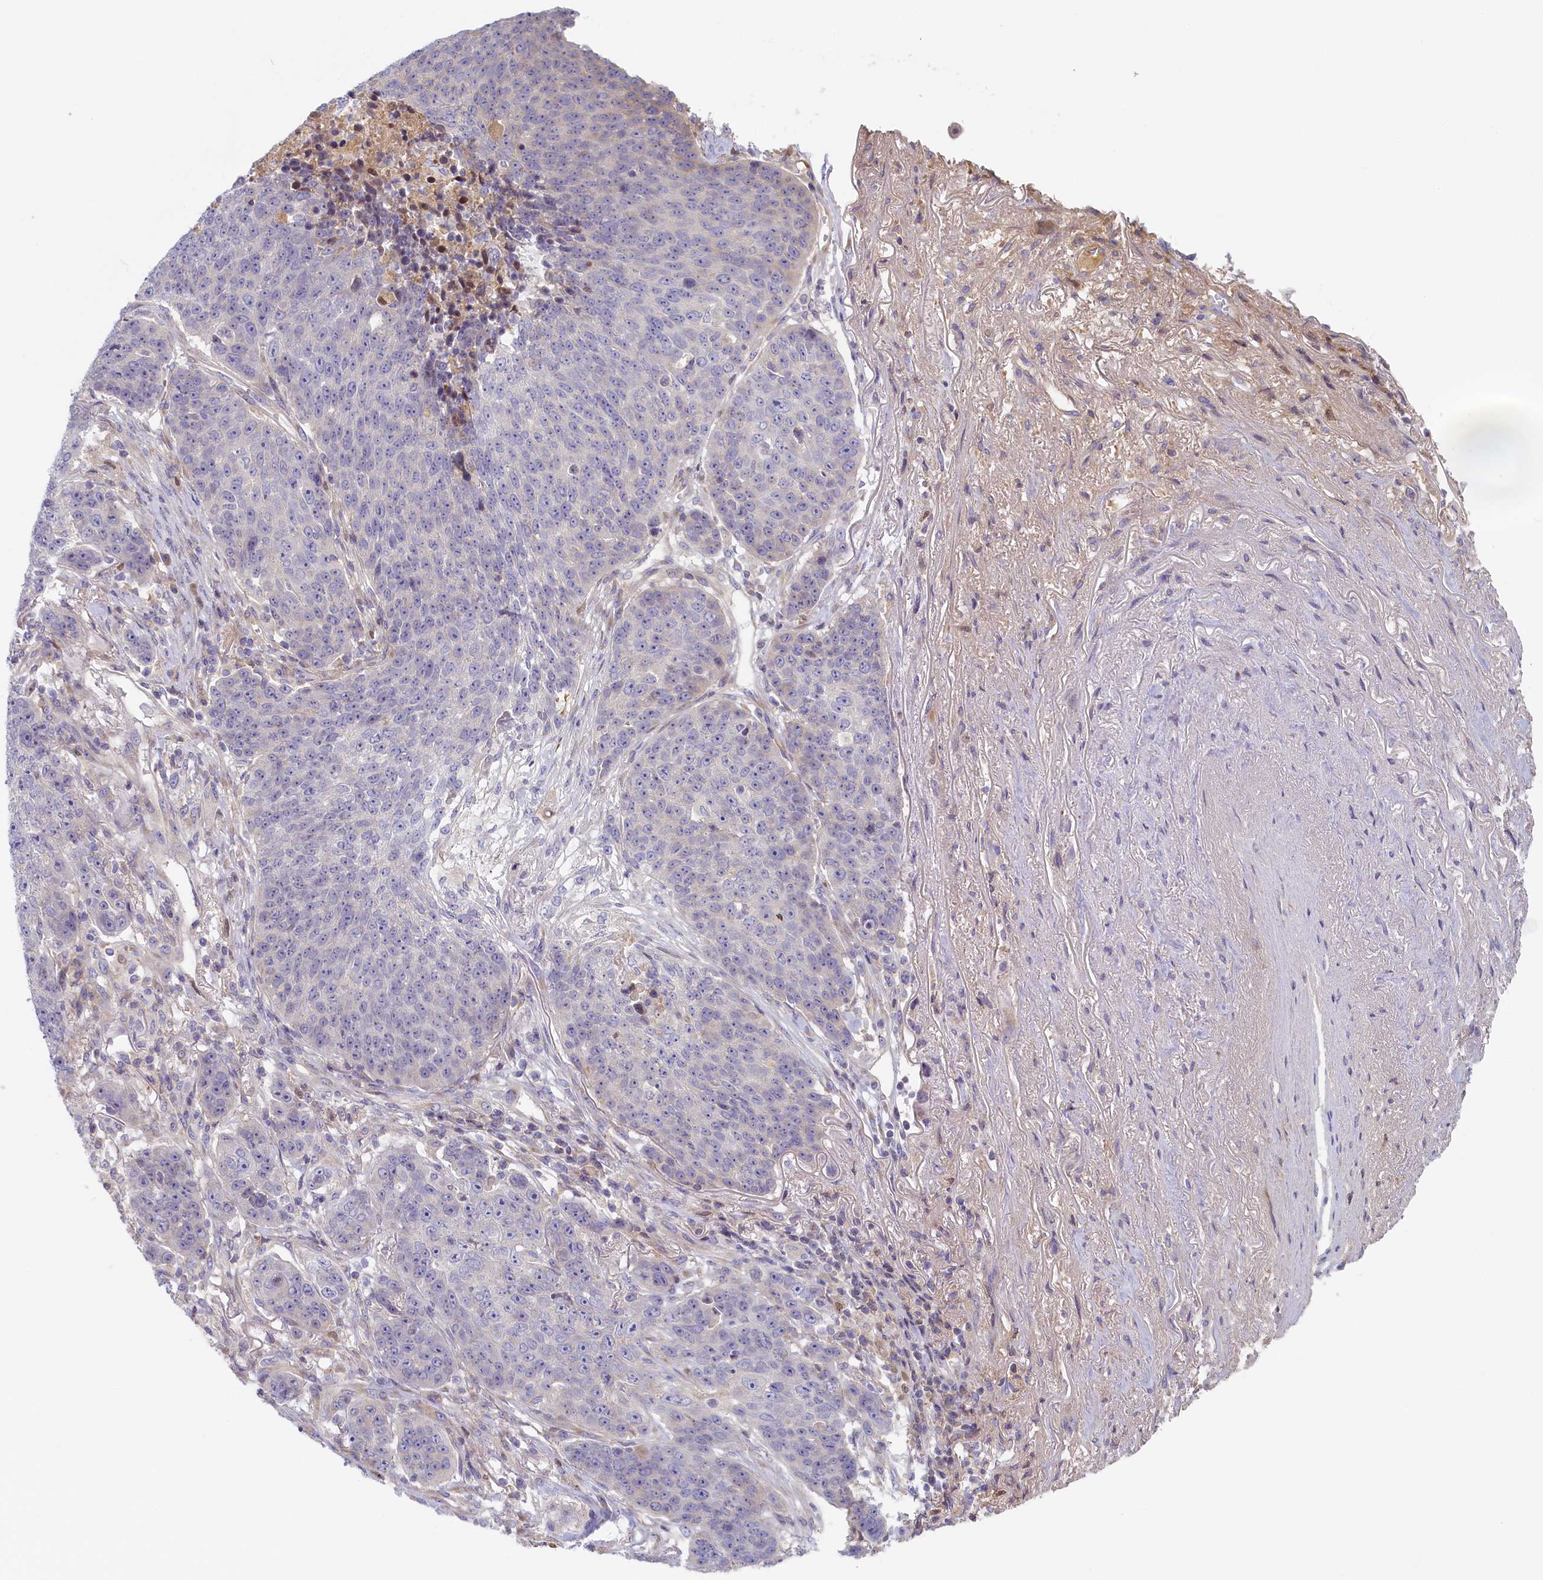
{"staining": {"intensity": "negative", "quantity": "none", "location": "none"}, "tissue": "lung cancer", "cell_type": "Tumor cells", "image_type": "cancer", "snomed": [{"axis": "morphology", "description": "Normal tissue, NOS"}, {"axis": "morphology", "description": "Squamous cell carcinoma, NOS"}, {"axis": "topography", "description": "Lymph node"}, {"axis": "topography", "description": "Lung"}], "caption": "DAB immunohistochemical staining of human lung squamous cell carcinoma displays no significant expression in tumor cells.", "gene": "STX16", "patient": {"sex": "male", "age": 66}}